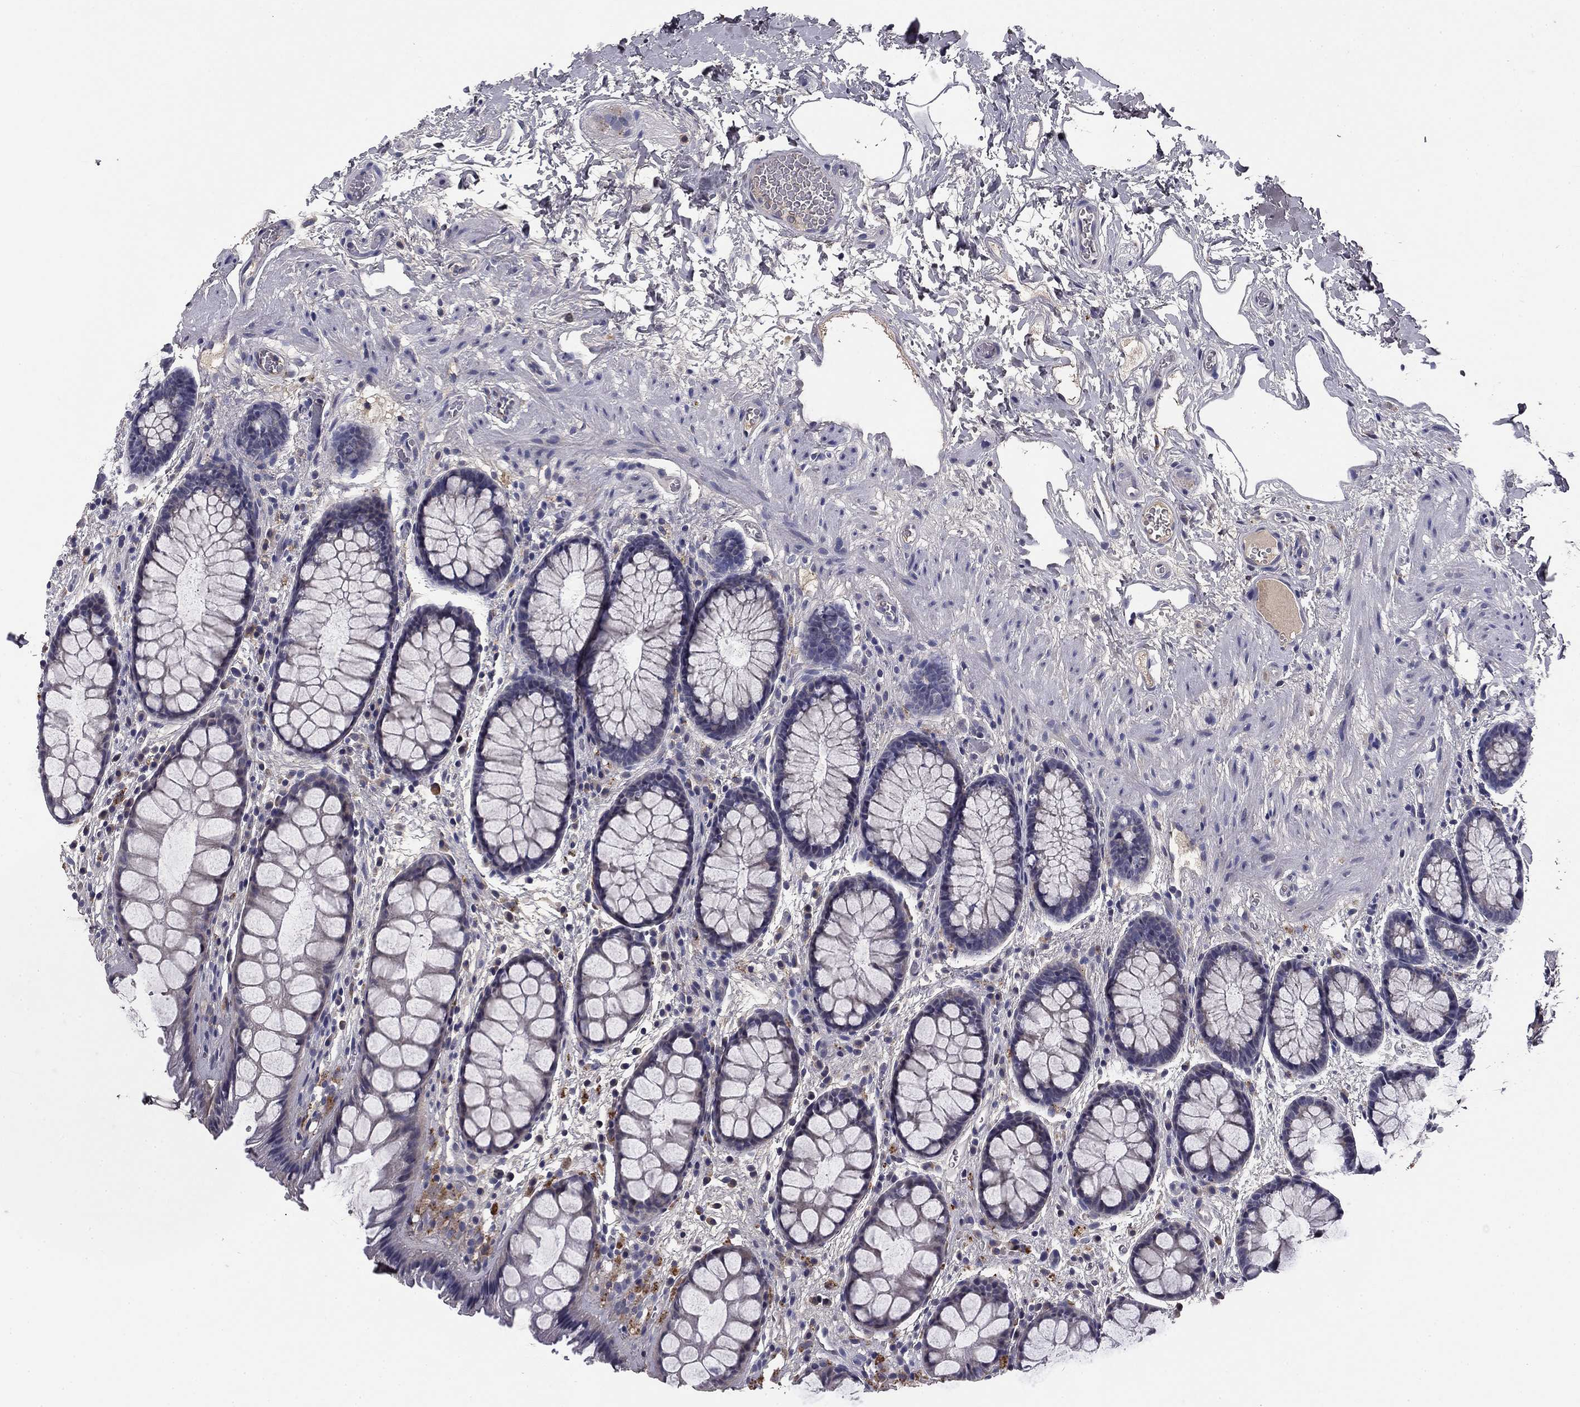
{"staining": {"intensity": "negative", "quantity": "none", "location": "none"}, "tissue": "rectum", "cell_type": "Glandular cells", "image_type": "normal", "snomed": [{"axis": "morphology", "description": "Normal tissue, NOS"}, {"axis": "topography", "description": "Rectum"}], "caption": "Immunohistochemistry (IHC) of benign human rectum demonstrates no staining in glandular cells.", "gene": "COL2A1", "patient": {"sex": "female", "age": 62}}